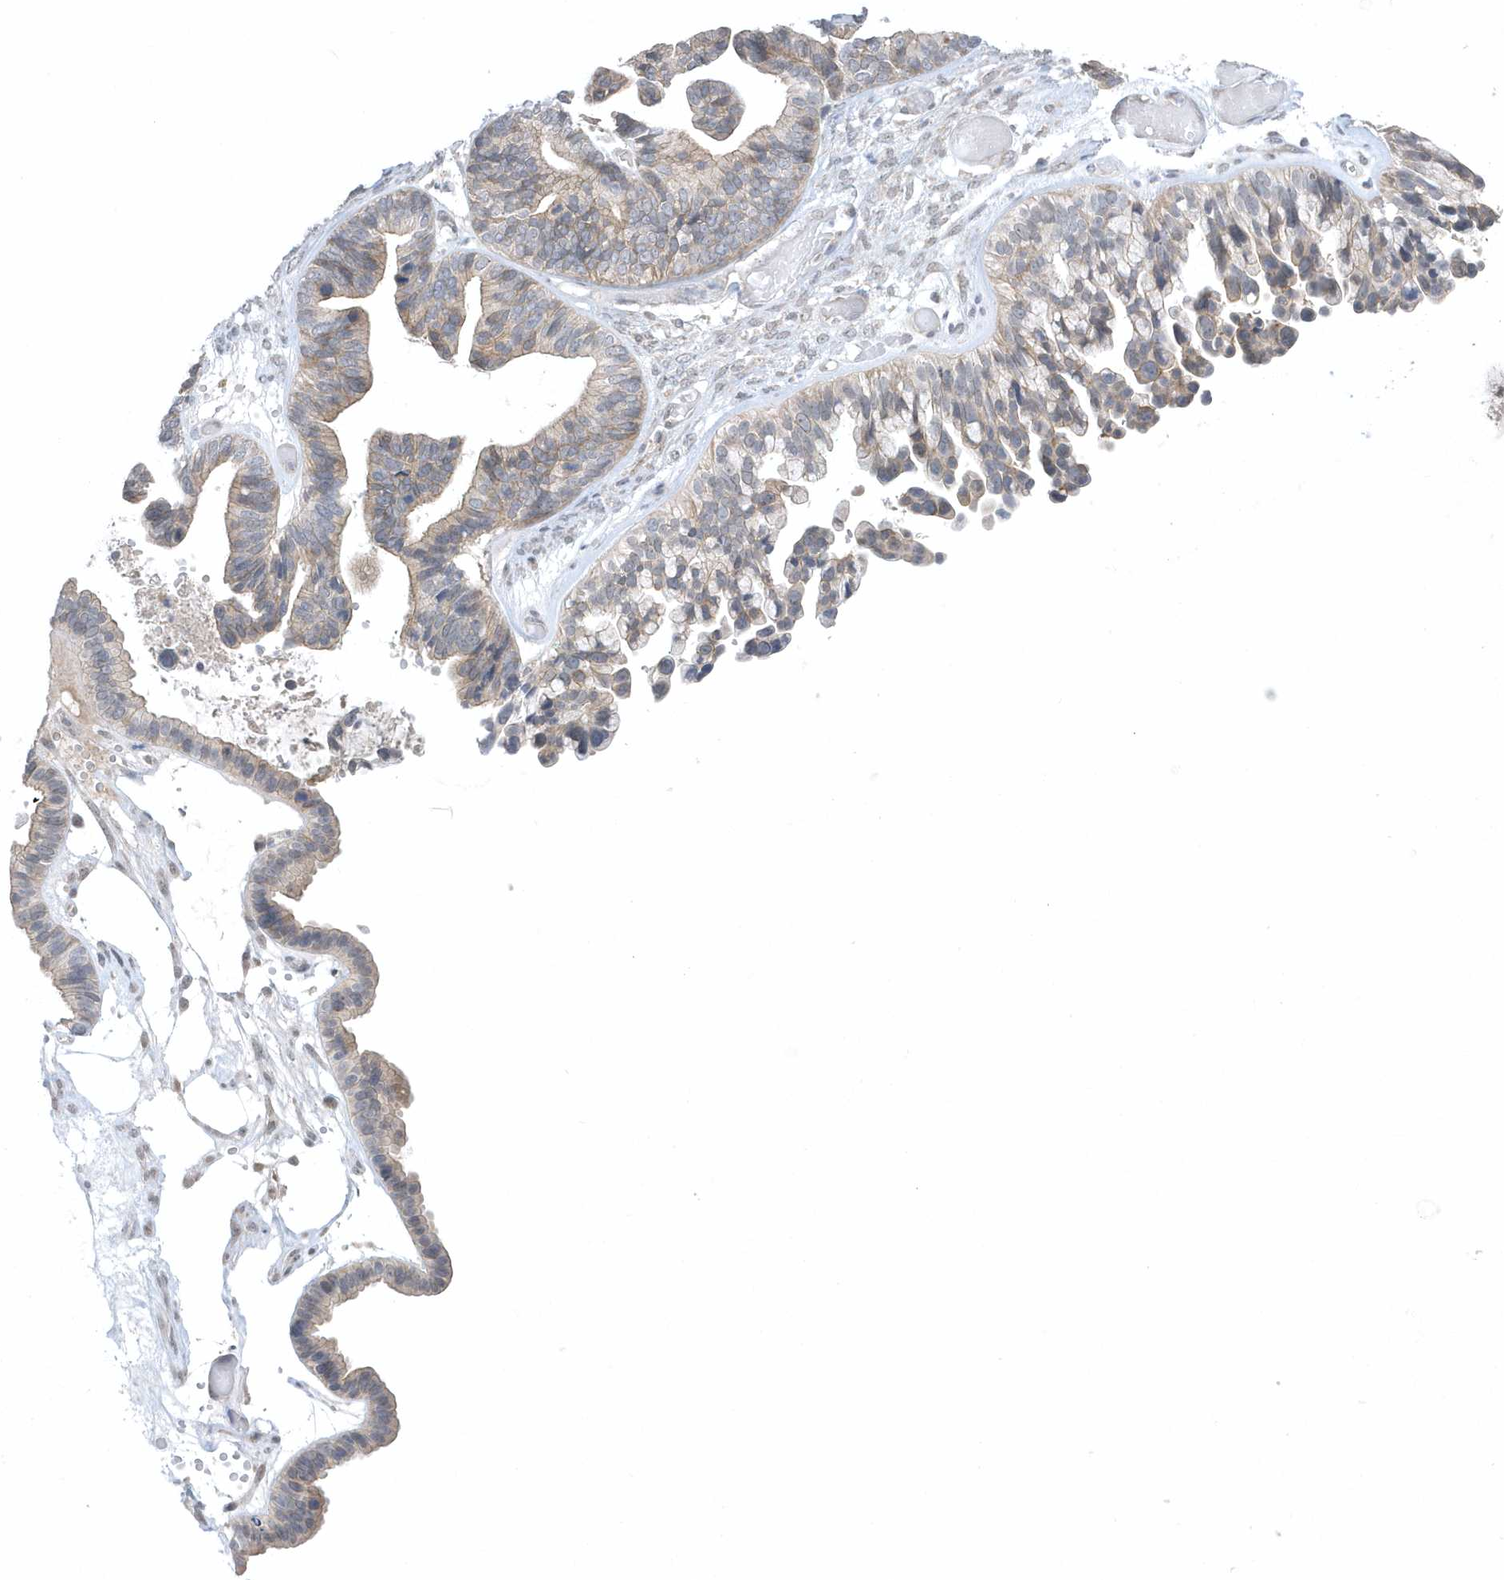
{"staining": {"intensity": "weak", "quantity": "<25%", "location": "cytoplasmic/membranous"}, "tissue": "ovarian cancer", "cell_type": "Tumor cells", "image_type": "cancer", "snomed": [{"axis": "morphology", "description": "Cystadenocarcinoma, serous, NOS"}, {"axis": "topography", "description": "Ovary"}], "caption": "Ovarian cancer (serous cystadenocarcinoma) was stained to show a protein in brown. There is no significant staining in tumor cells. Brightfield microscopy of immunohistochemistry stained with DAB (brown) and hematoxylin (blue), captured at high magnification.", "gene": "ZC3H12D", "patient": {"sex": "female", "age": 56}}